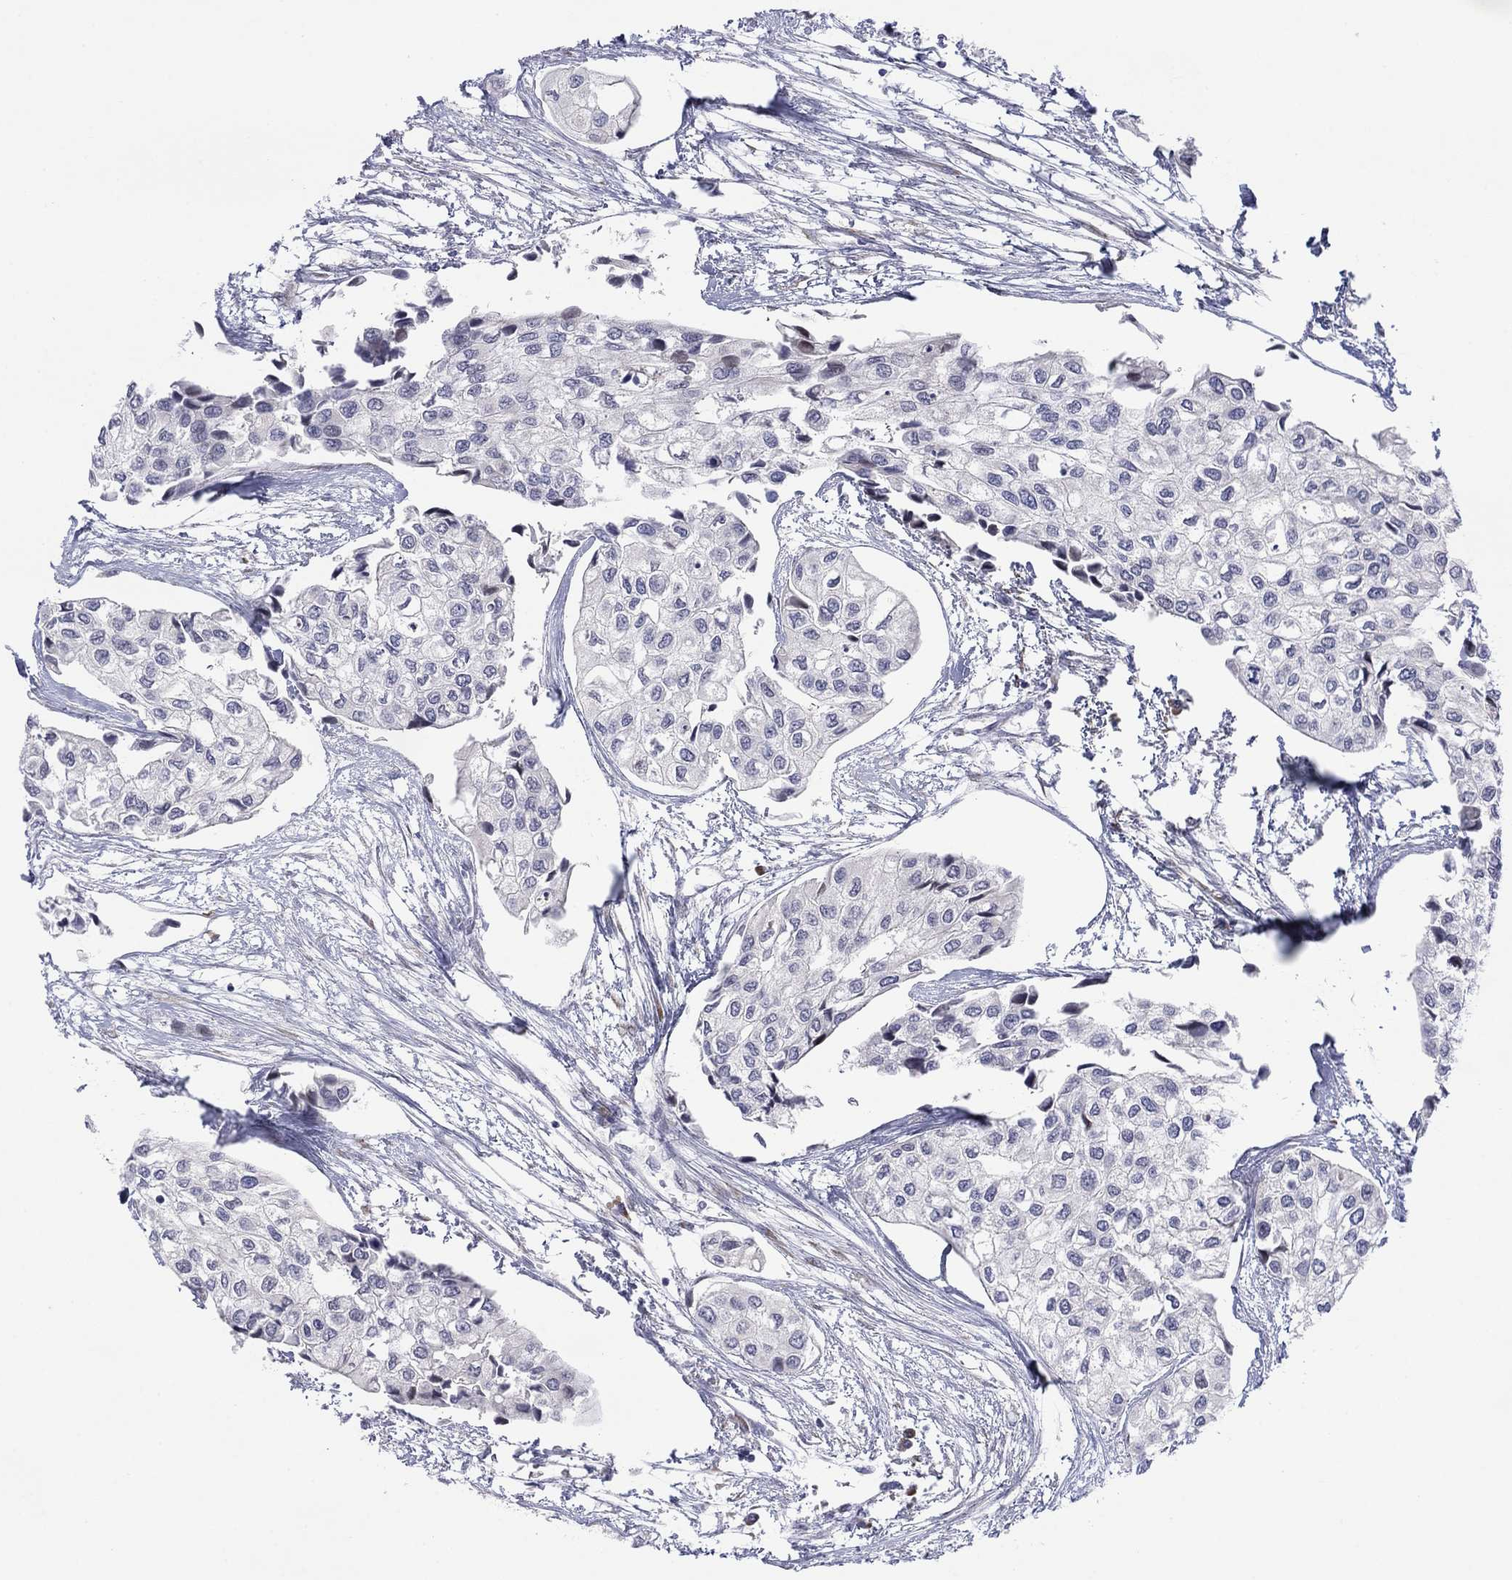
{"staining": {"intensity": "negative", "quantity": "none", "location": "none"}, "tissue": "urothelial cancer", "cell_type": "Tumor cells", "image_type": "cancer", "snomed": [{"axis": "morphology", "description": "Urothelial carcinoma, High grade"}, {"axis": "topography", "description": "Urinary bladder"}], "caption": "High-grade urothelial carcinoma was stained to show a protein in brown. There is no significant expression in tumor cells. (DAB immunohistochemistry (IHC) with hematoxylin counter stain).", "gene": "TTC21B", "patient": {"sex": "male", "age": 73}}